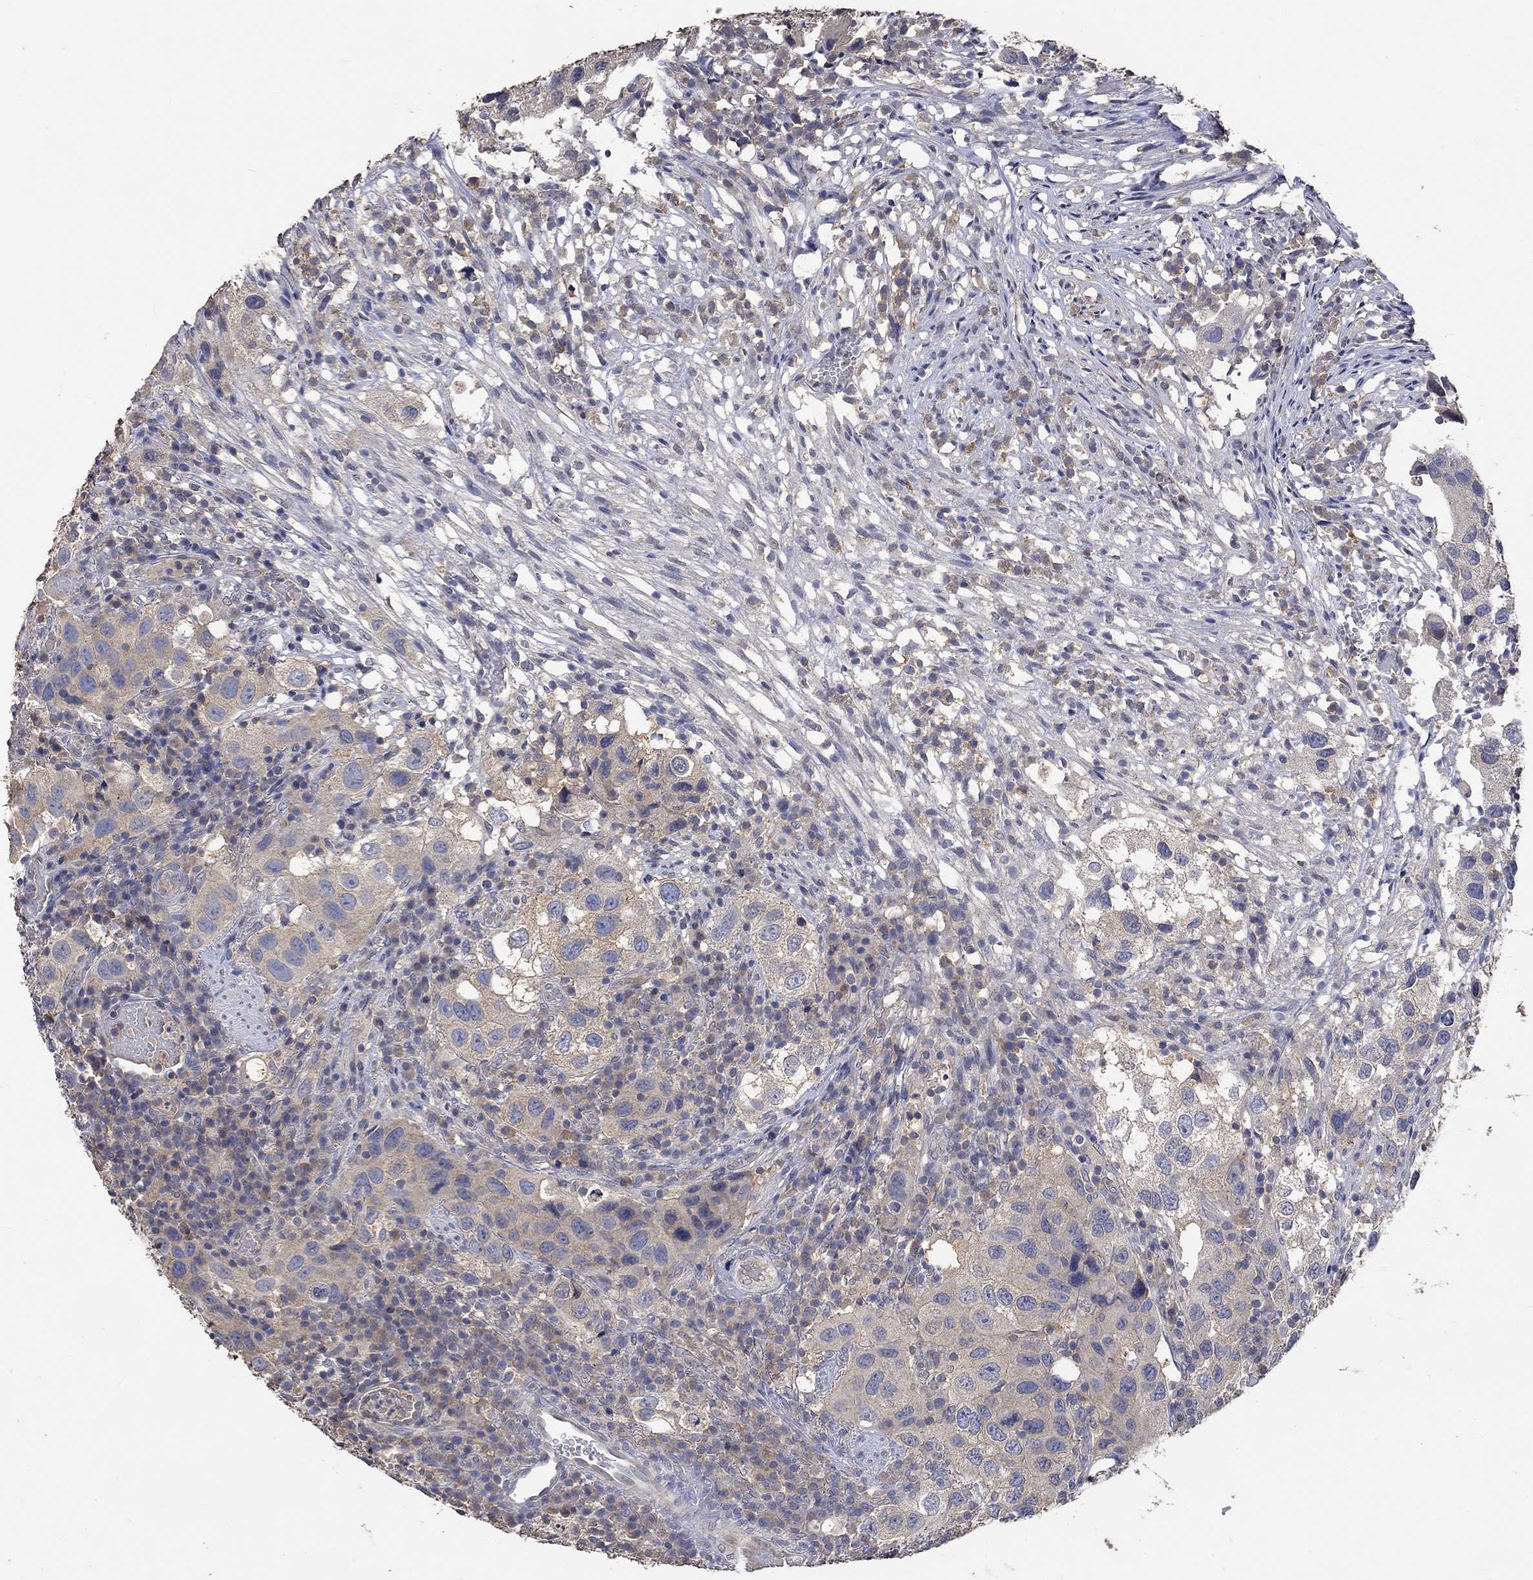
{"staining": {"intensity": "weak", "quantity": "<25%", "location": "cytoplasmic/membranous"}, "tissue": "urothelial cancer", "cell_type": "Tumor cells", "image_type": "cancer", "snomed": [{"axis": "morphology", "description": "Urothelial carcinoma, High grade"}, {"axis": "topography", "description": "Urinary bladder"}], "caption": "IHC of human urothelial carcinoma (high-grade) demonstrates no expression in tumor cells.", "gene": "PTPN20", "patient": {"sex": "male", "age": 79}}